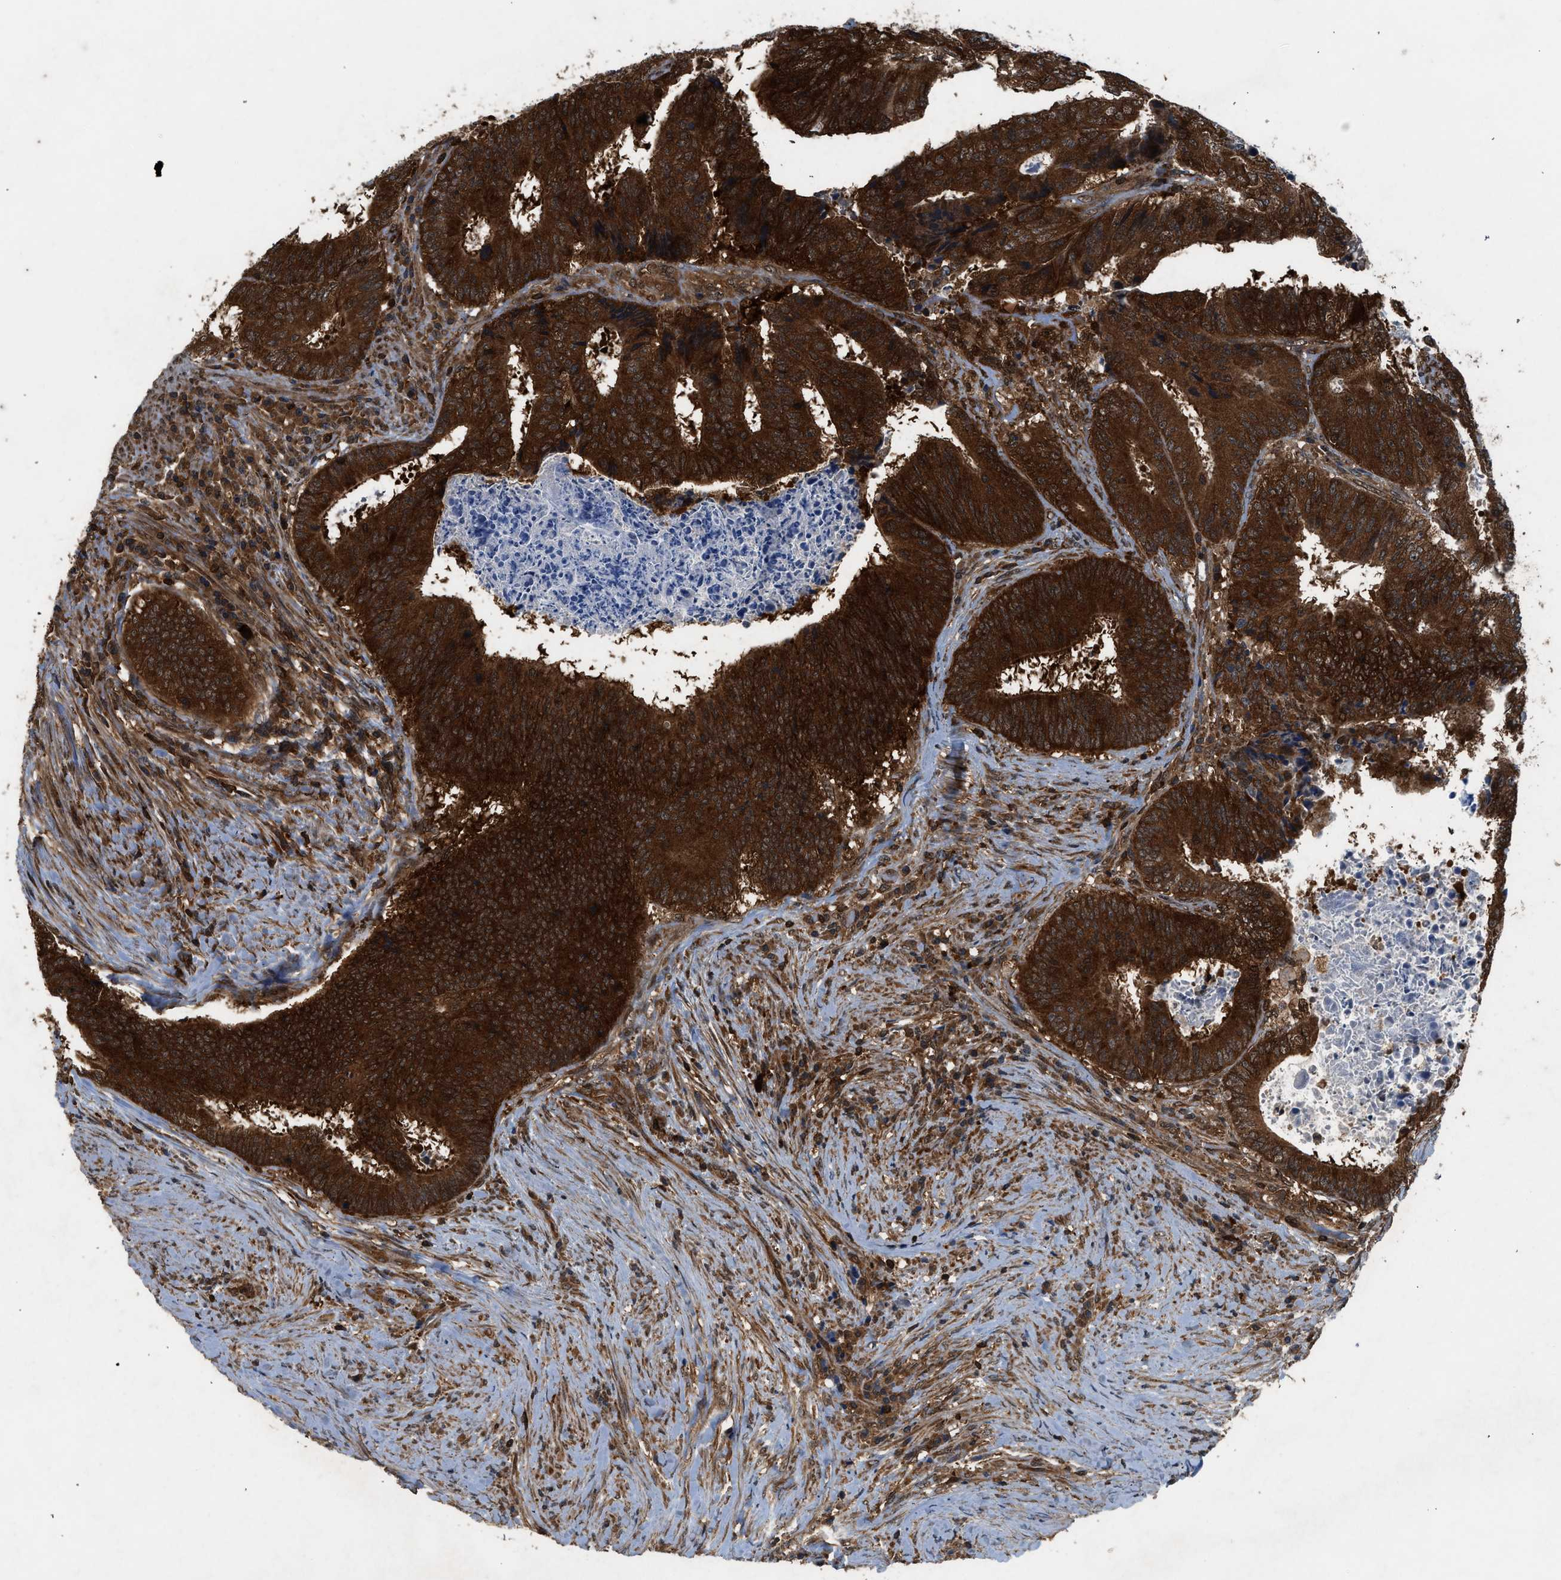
{"staining": {"intensity": "strong", "quantity": ">75%", "location": "cytoplasmic/membranous,nuclear"}, "tissue": "colorectal cancer", "cell_type": "Tumor cells", "image_type": "cancer", "snomed": [{"axis": "morphology", "description": "Adenocarcinoma, NOS"}, {"axis": "topography", "description": "Rectum"}], "caption": "Strong cytoplasmic/membranous and nuclear protein expression is present in about >75% of tumor cells in colorectal cancer.", "gene": "OXSR1", "patient": {"sex": "male", "age": 72}}